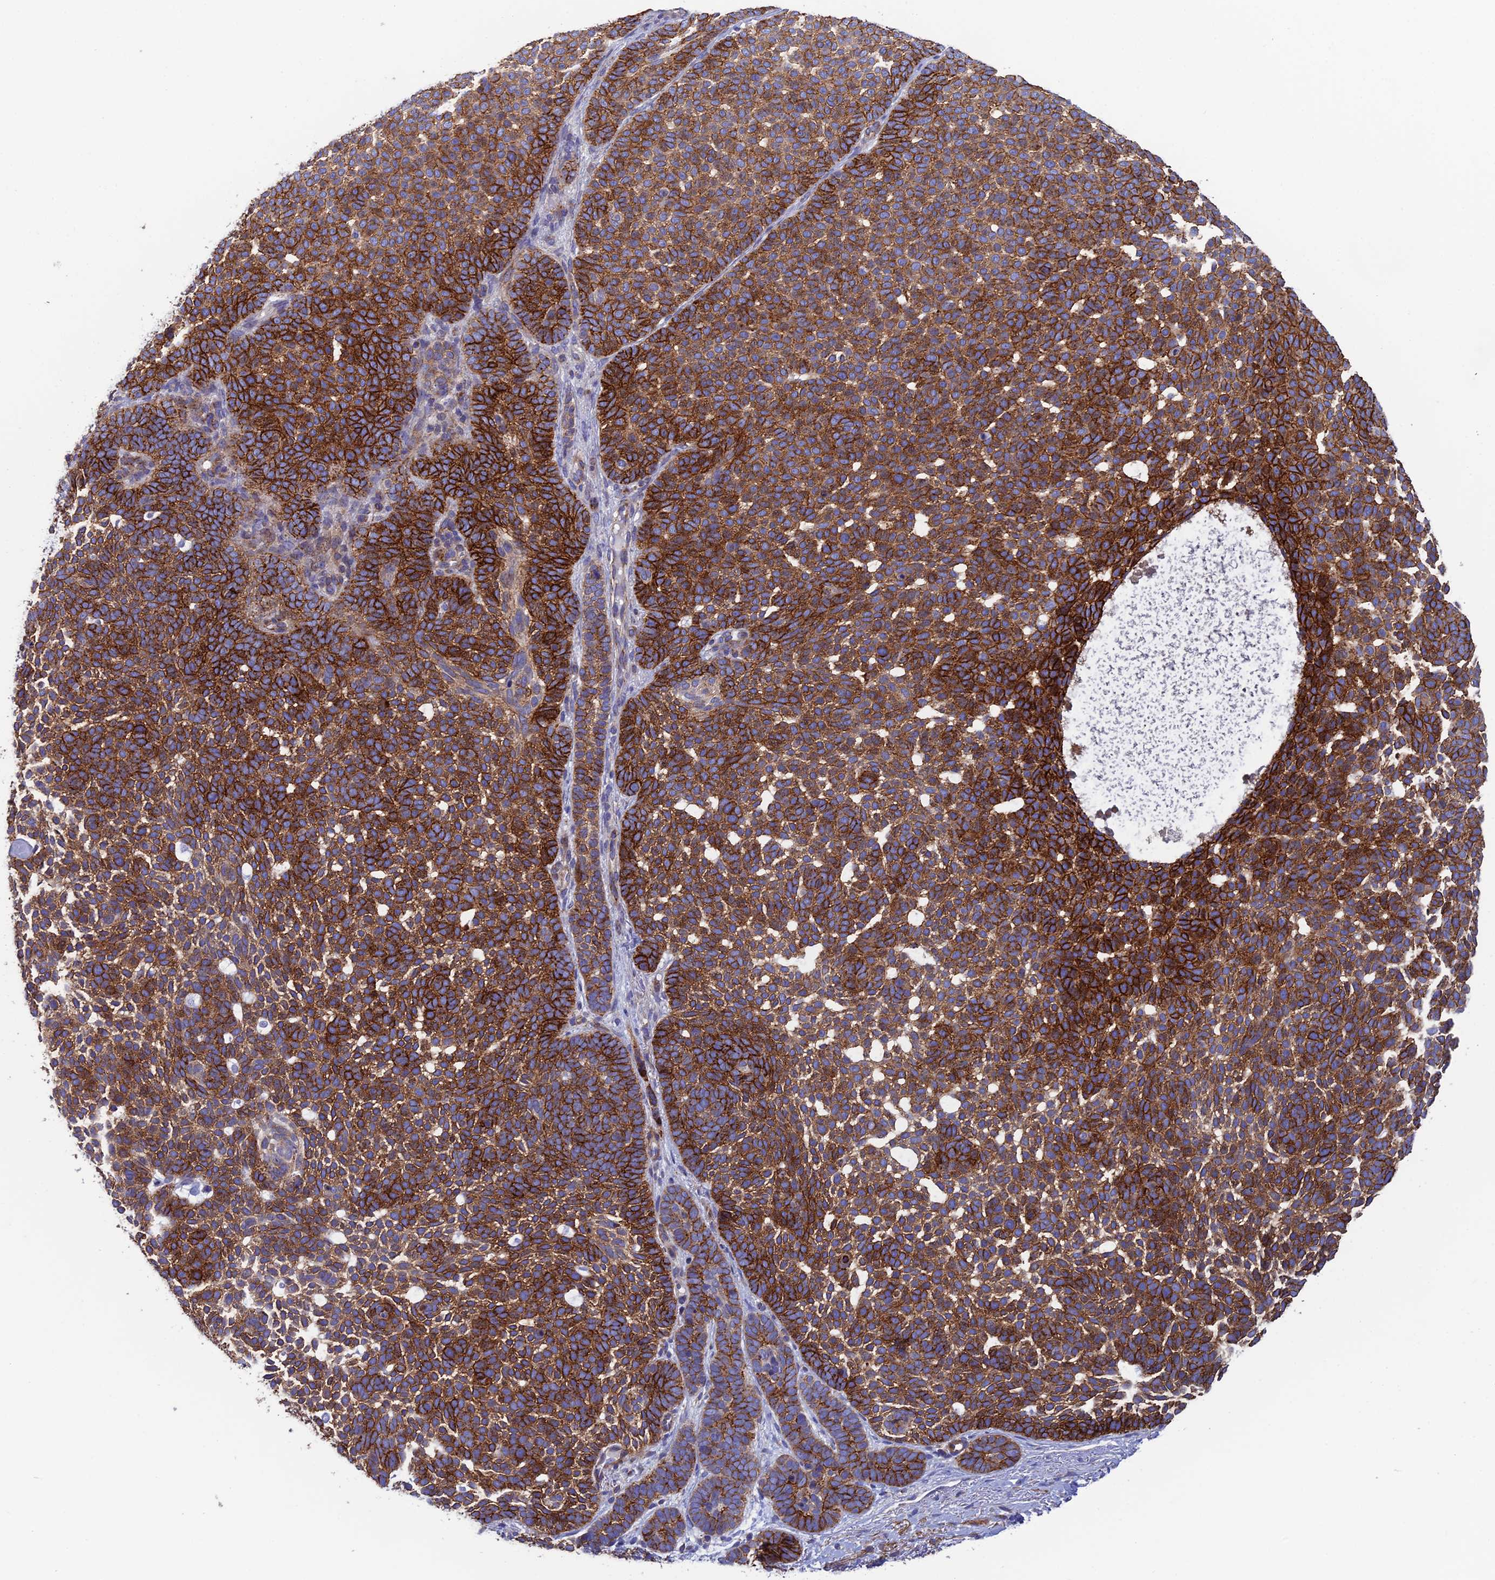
{"staining": {"intensity": "strong", "quantity": ">75%", "location": "cytoplasmic/membranous"}, "tissue": "skin cancer", "cell_type": "Tumor cells", "image_type": "cancer", "snomed": [{"axis": "morphology", "description": "Basal cell carcinoma"}, {"axis": "topography", "description": "Skin"}], "caption": "Tumor cells demonstrate high levels of strong cytoplasmic/membranous positivity in about >75% of cells in human skin basal cell carcinoma. The staining was performed using DAB (3,3'-diaminobenzidine) to visualize the protein expression in brown, while the nuclei were stained in blue with hematoxylin (Magnification: 20x).", "gene": "CSPG4", "patient": {"sex": "female", "age": 77}}